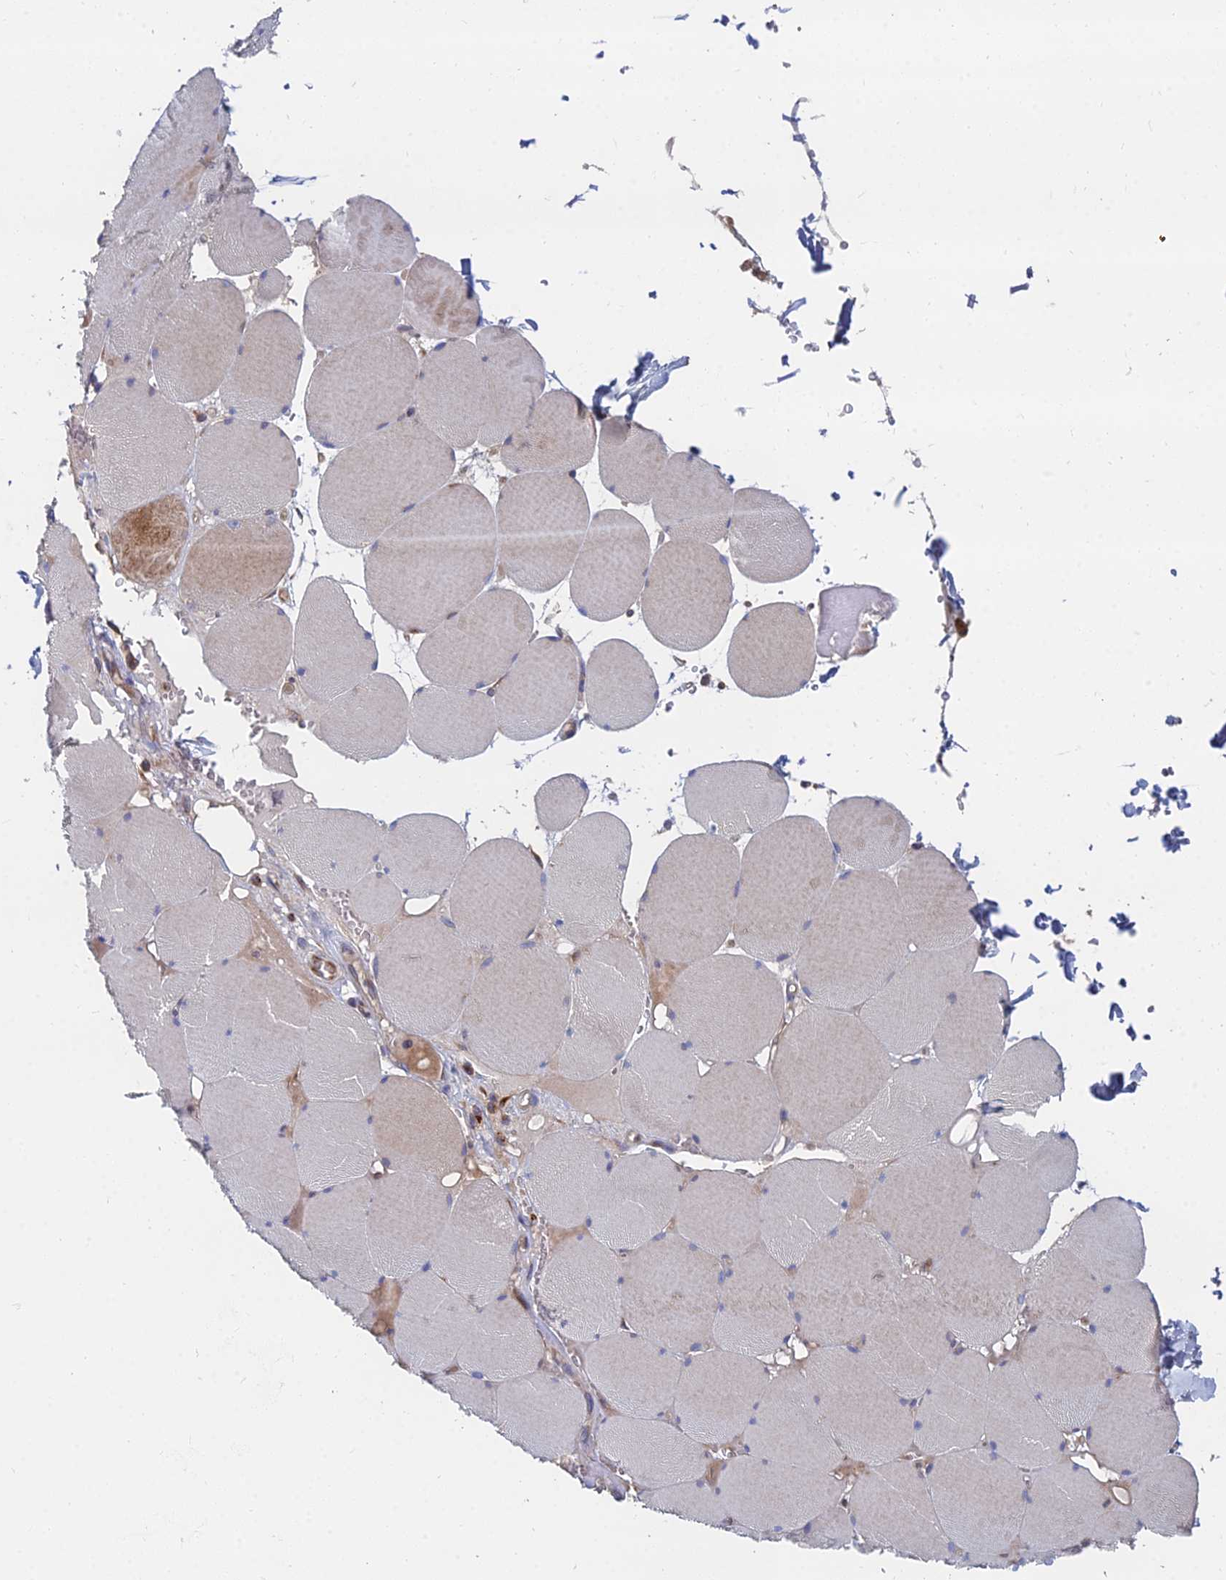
{"staining": {"intensity": "negative", "quantity": "none", "location": "none"}, "tissue": "skeletal muscle", "cell_type": "Myocytes", "image_type": "normal", "snomed": [{"axis": "morphology", "description": "Normal tissue, NOS"}, {"axis": "topography", "description": "Skeletal muscle"}, {"axis": "topography", "description": "Head-Neck"}], "caption": "Immunohistochemistry micrograph of normal skeletal muscle: human skeletal muscle stained with DAB exhibits no significant protein positivity in myocytes. The staining was performed using DAB to visualize the protein expression in brown, while the nuclei were stained in blue with hematoxylin (Magnification: 20x).", "gene": "CCZ1B", "patient": {"sex": "male", "age": 66}}